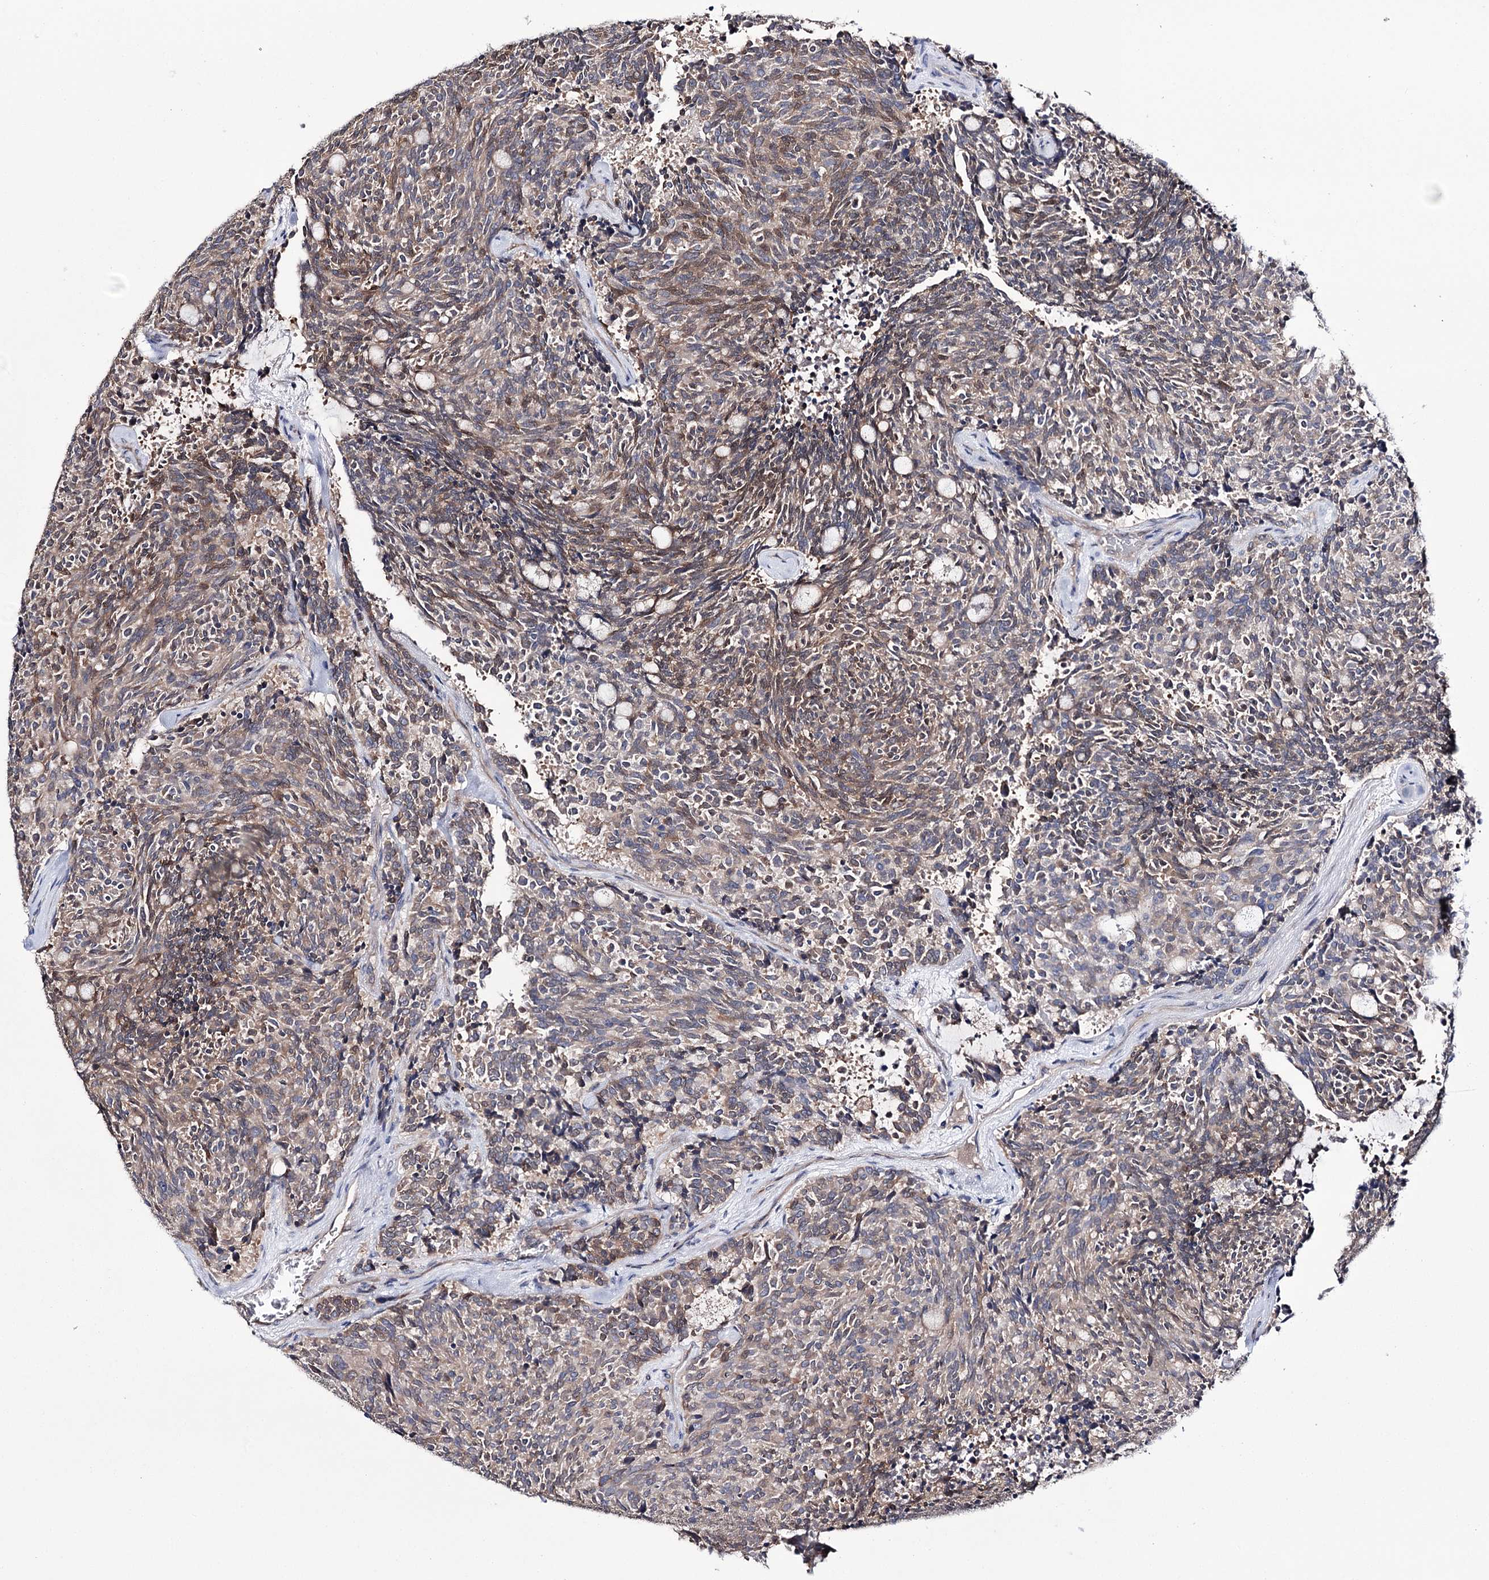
{"staining": {"intensity": "moderate", "quantity": "25%-75%", "location": "cytoplasmic/membranous,nuclear"}, "tissue": "carcinoid", "cell_type": "Tumor cells", "image_type": "cancer", "snomed": [{"axis": "morphology", "description": "Carcinoid, malignant, NOS"}, {"axis": "topography", "description": "Pancreas"}], "caption": "Moderate cytoplasmic/membranous and nuclear protein expression is seen in approximately 25%-75% of tumor cells in carcinoid.", "gene": "PTER", "patient": {"sex": "female", "age": 54}}